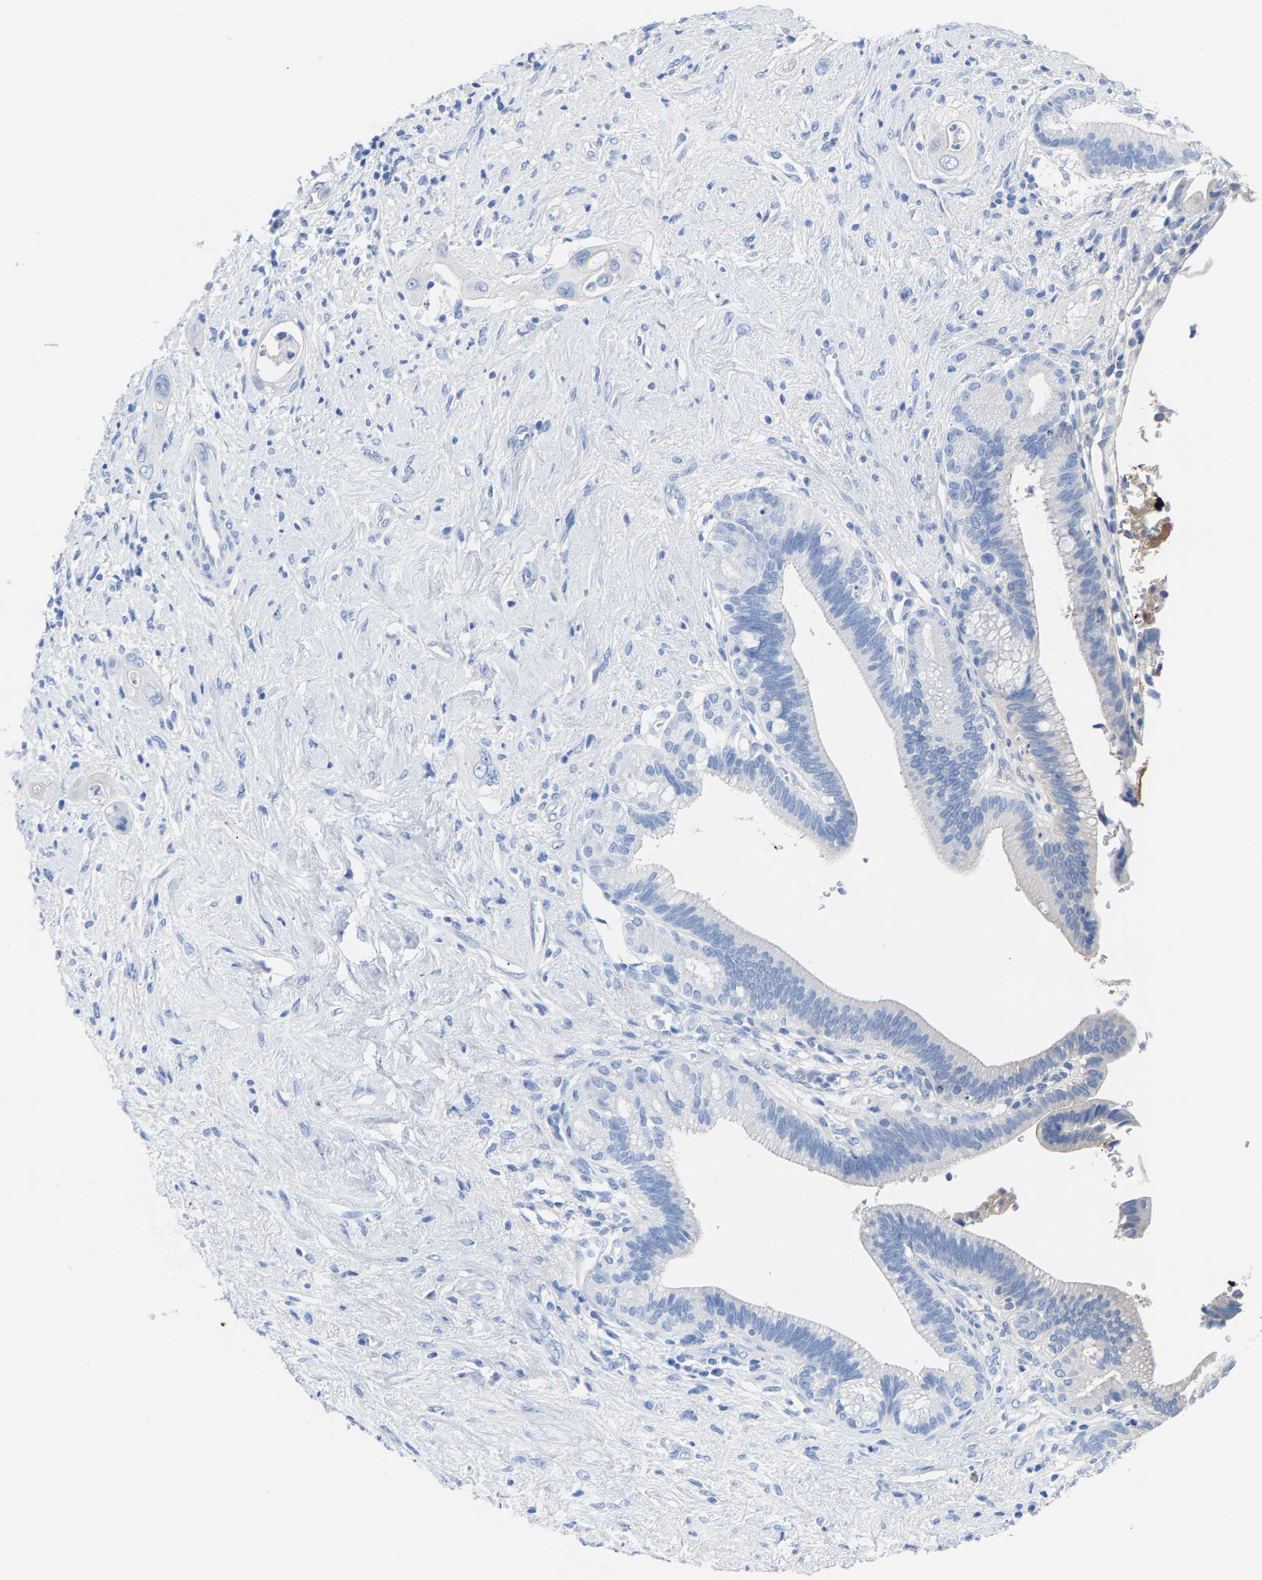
{"staining": {"intensity": "negative", "quantity": "none", "location": "none"}, "tissue": "pancreatic cancer", "cell_type": "Tumor cells", "image_type": "cancer", "snomed": [{"axis": "morphology", "description": "Adenocarcinoma, NOS"}, {"axis": "topography", "description": "Pancreas"}], "caption": "DAB immunohistochemical staining of pancreatic cancer demonstrates no significant expression in tumor cells.", "gene": "CPA1", "patient": {"sex": "male", "age": 59}}